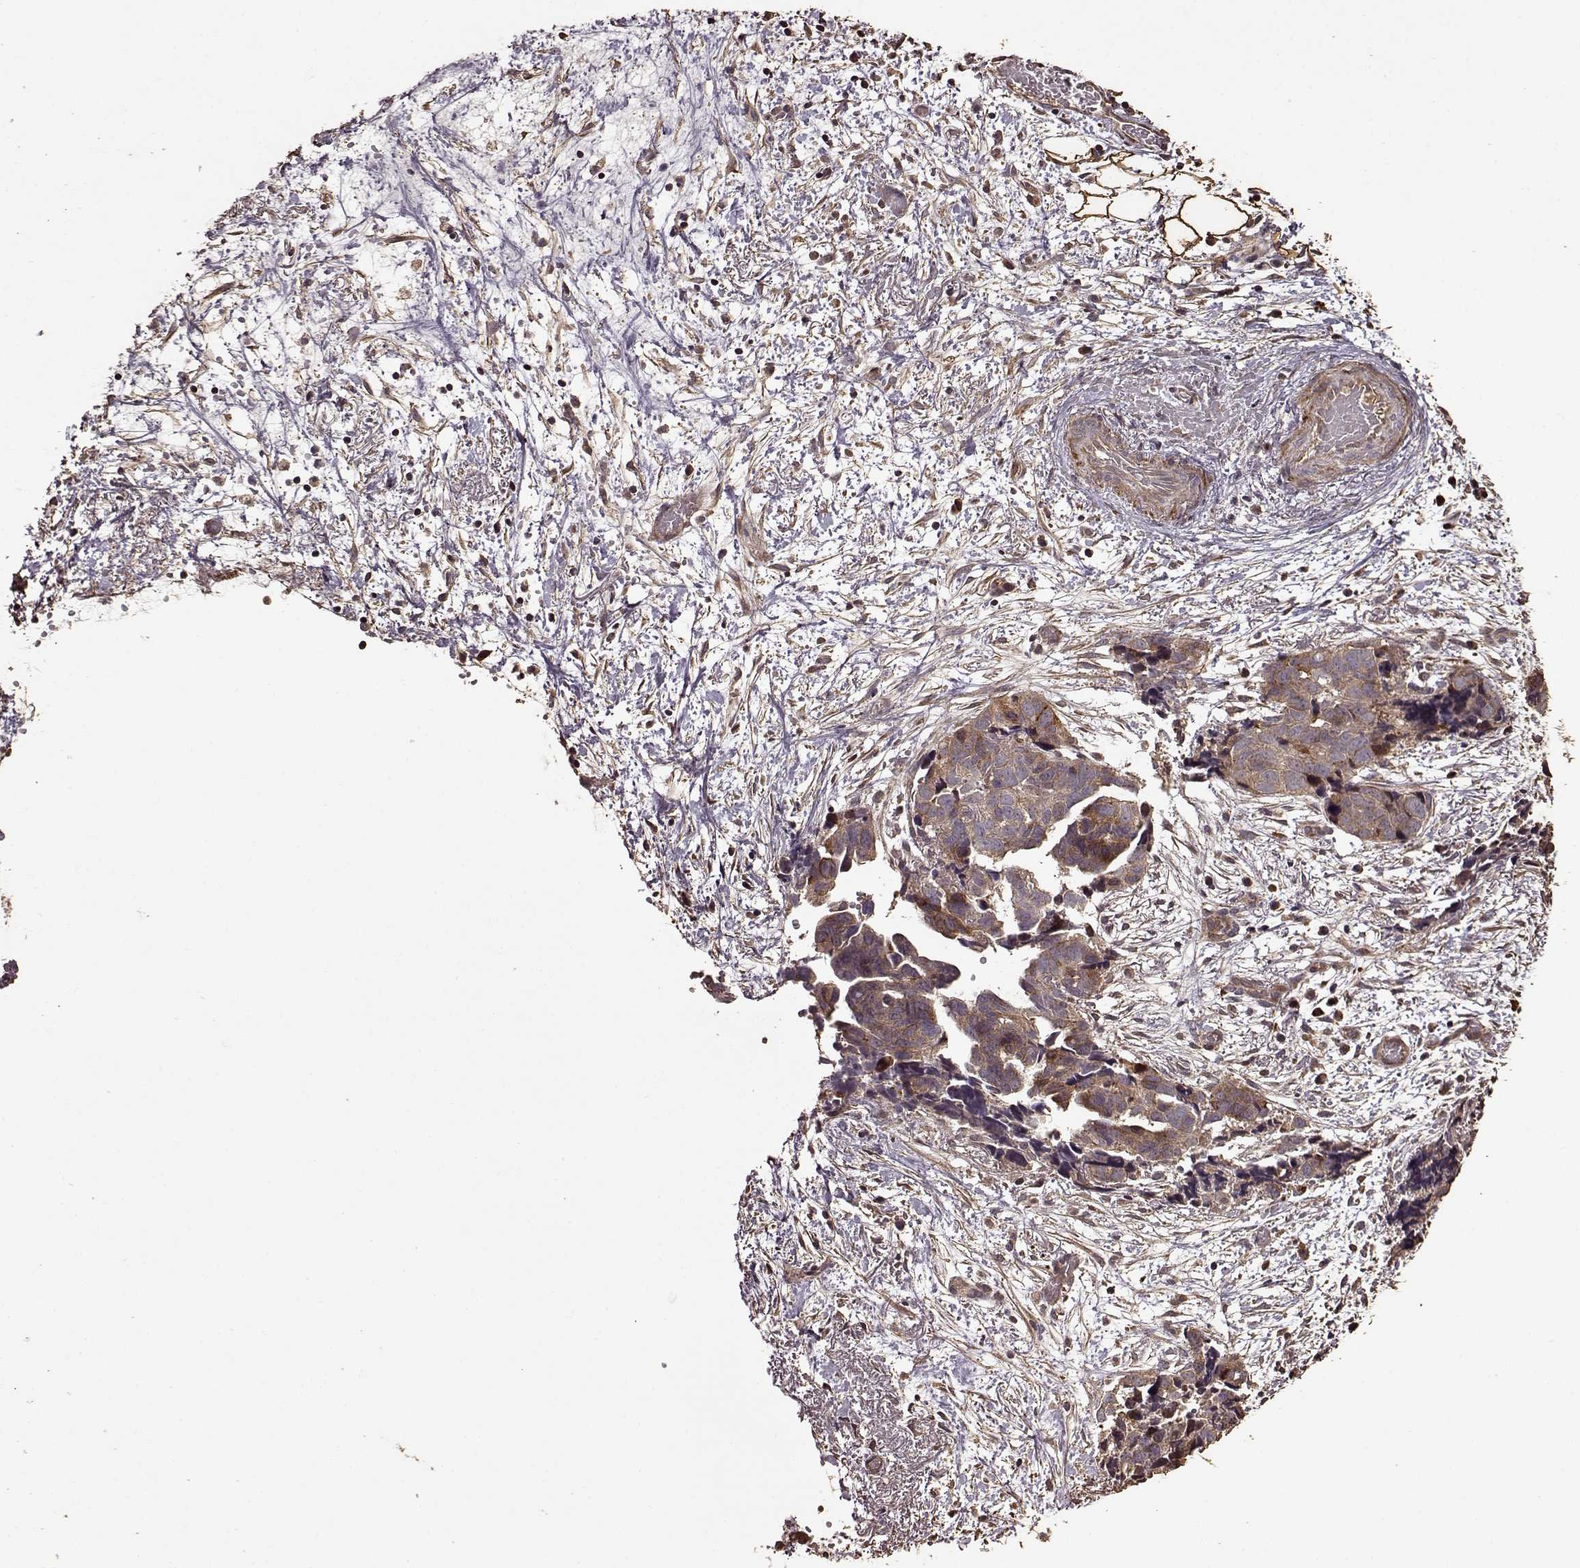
{"staining": {"intensity": "moderate", "quantity": "<25%", "location": "cytoplasmic/membranous"}, "tissue": "ovarian cancer", "cell_type": "Tumor cells", "image_type": "cancer", "snomed": [{"axis": "morphology", "description": "Cystadenocarcinoma, serous, NOS"}, {"axis": "topography", "description": "Ovary"}], "caption": "IHC (DAB (3,3'-diaminobenzidine)) staining of ovarian cancer (serous cystadenocarcinoma) displays moderate cytoplasmic/membranous protein expression in about <25% of tumor cells.", "gene": "FBXW11", "patient": {"sex": "female", "age": 69}}